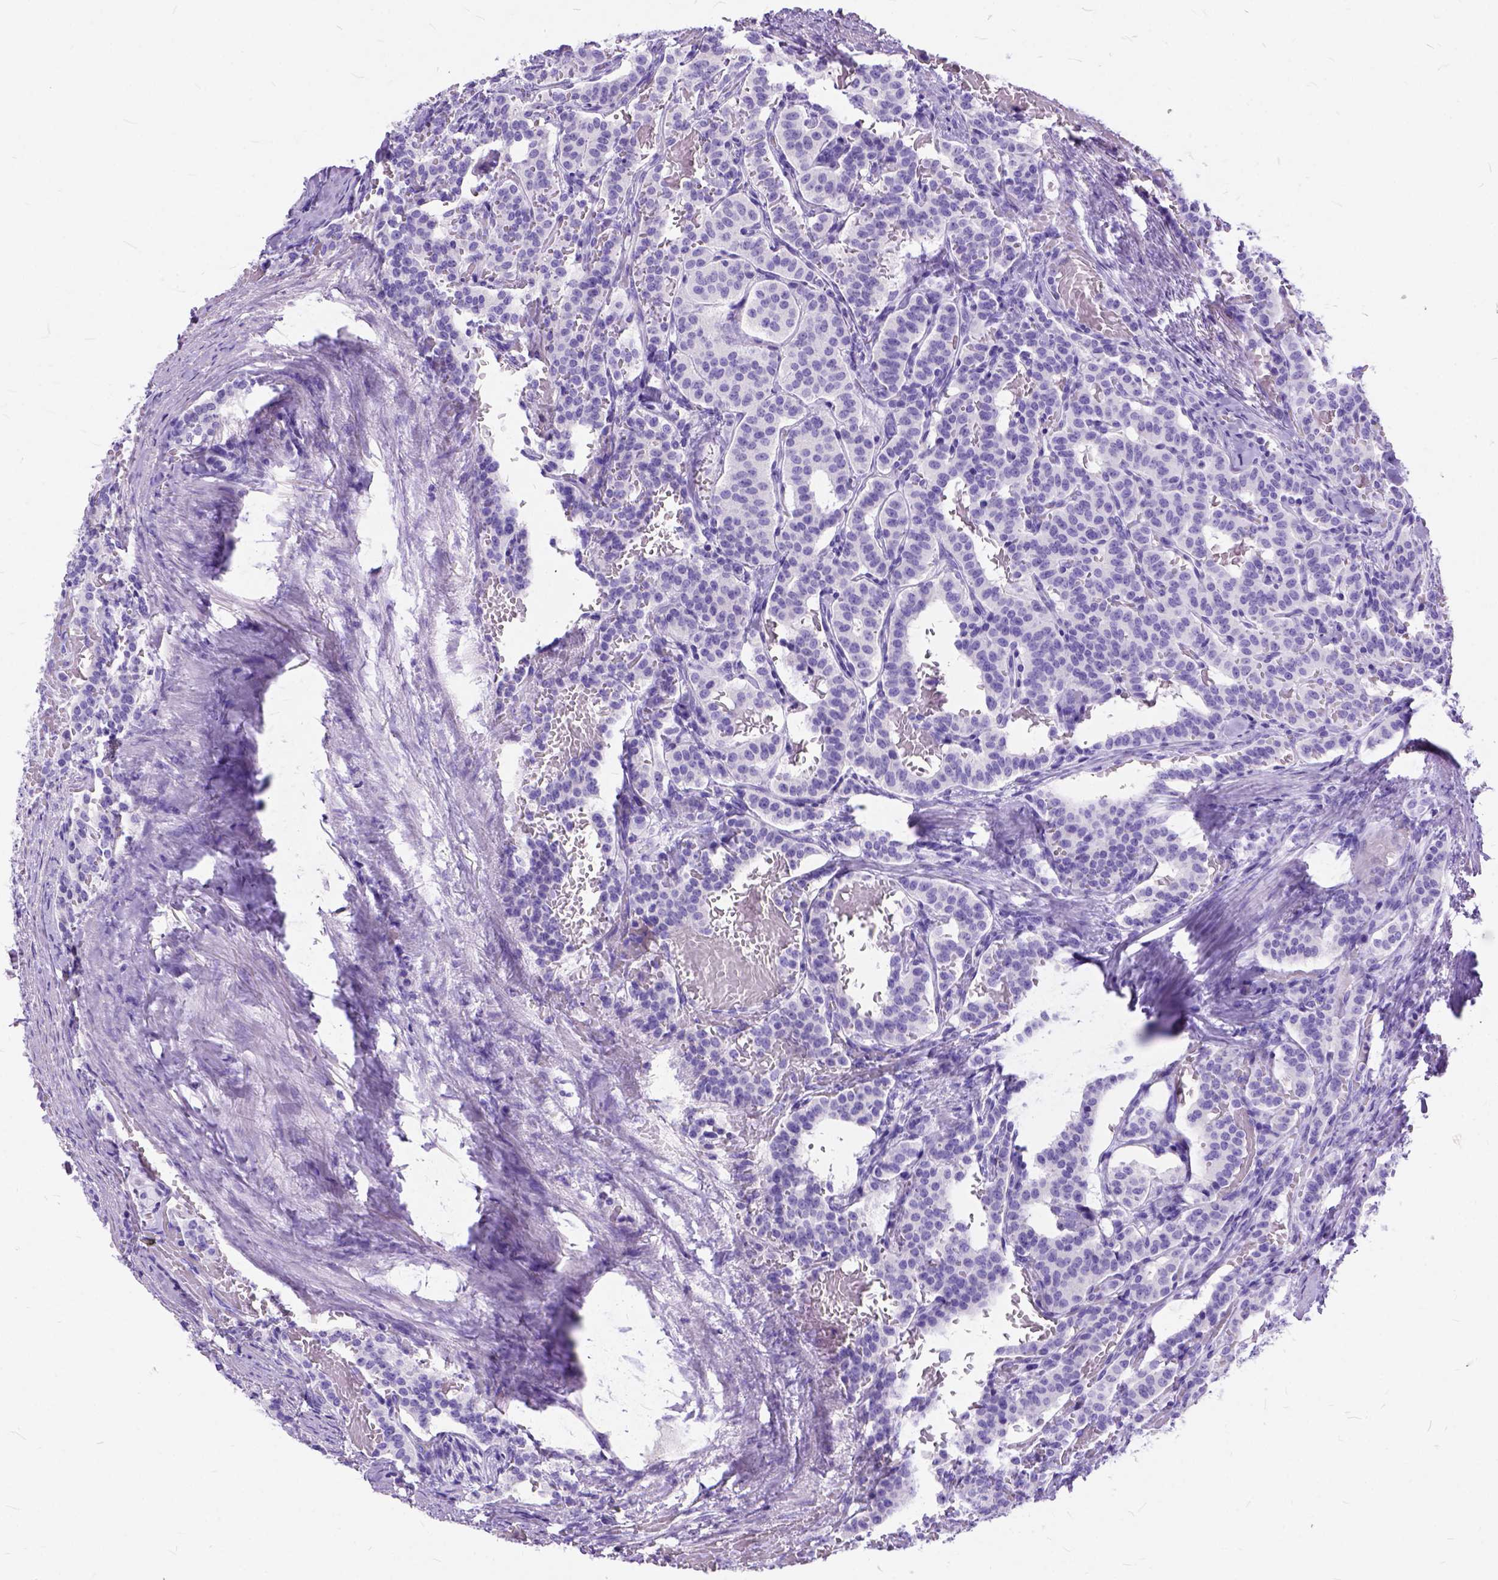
{"staining": {"intensity": "negative", "quantity": "none", "location": "none"}, "tissue": "carcinoid", "cell_type": "Tumor cells", "image_type": "cancer", "snomed": [{"axis": "morphology", "description": "Carcinoid, malignant, NOS"}, {"axis": "topography", "description": "Lung"}], "caption": "Immunohistochemical staining of carcinoid displays no significant expression in tumor cells.", "gene": "C1QTNF3", "patient": {"sex": "female", "age": 46}}